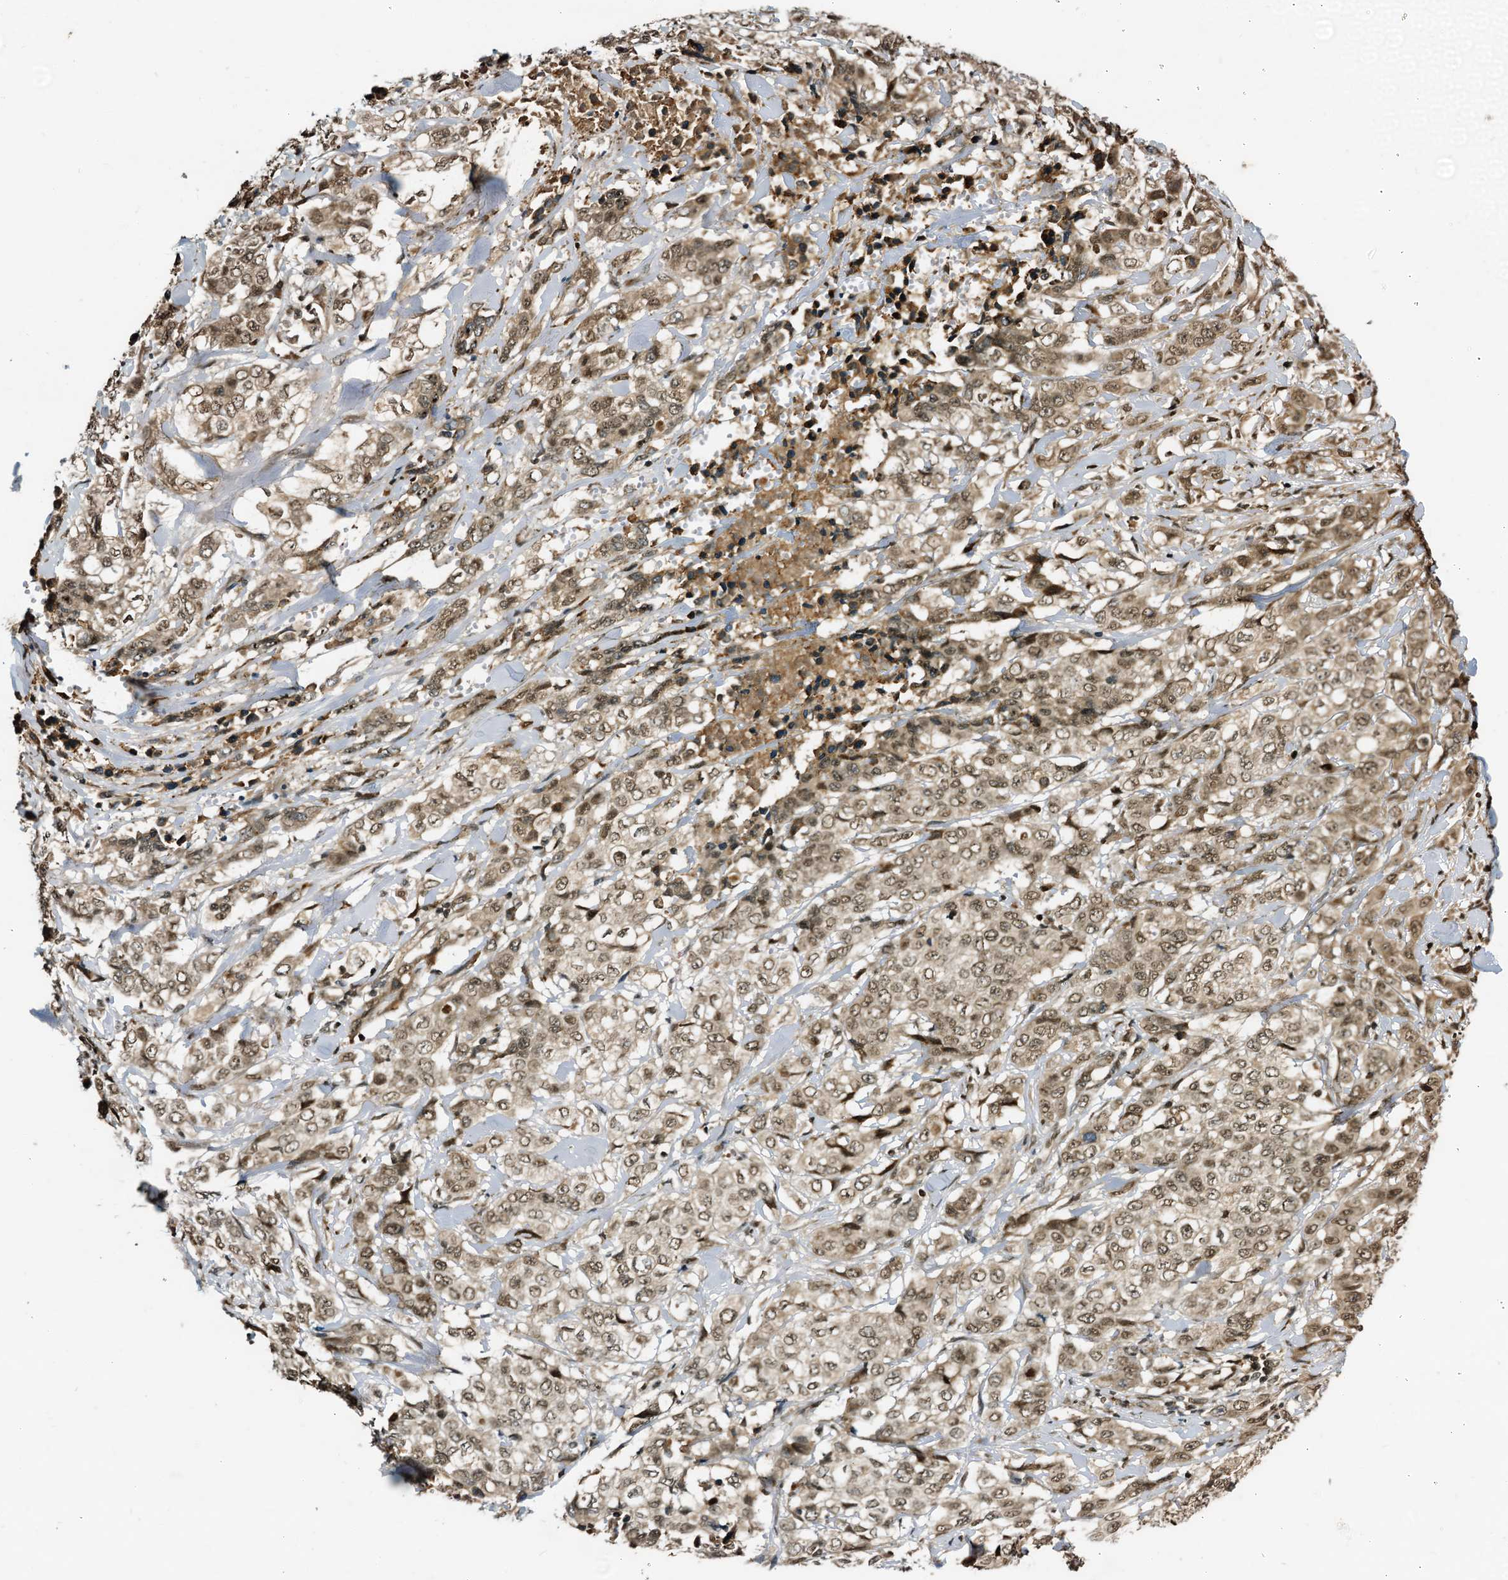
{"staining": {"intensity": "weak", "quantity": ">75%", "location": "nuclear"}, "tissue": "stomach cancer", "cell_type": "Tumor cells", "image_type": "cancer", "snomed": [{"axis": "morphology", "description": "Adenocarcinoma, NOS"}, {"axis": "topography", "description": "Stomach, upper"}], "caption": "Protein expression by immunohistochemistry shows weak nuclear staining in approximately >75% of tumor cells in stomach cancer (adenocarcinoma).", "gene": "TRAPPC4", "patient": {"sex": "male", "age": 62}}